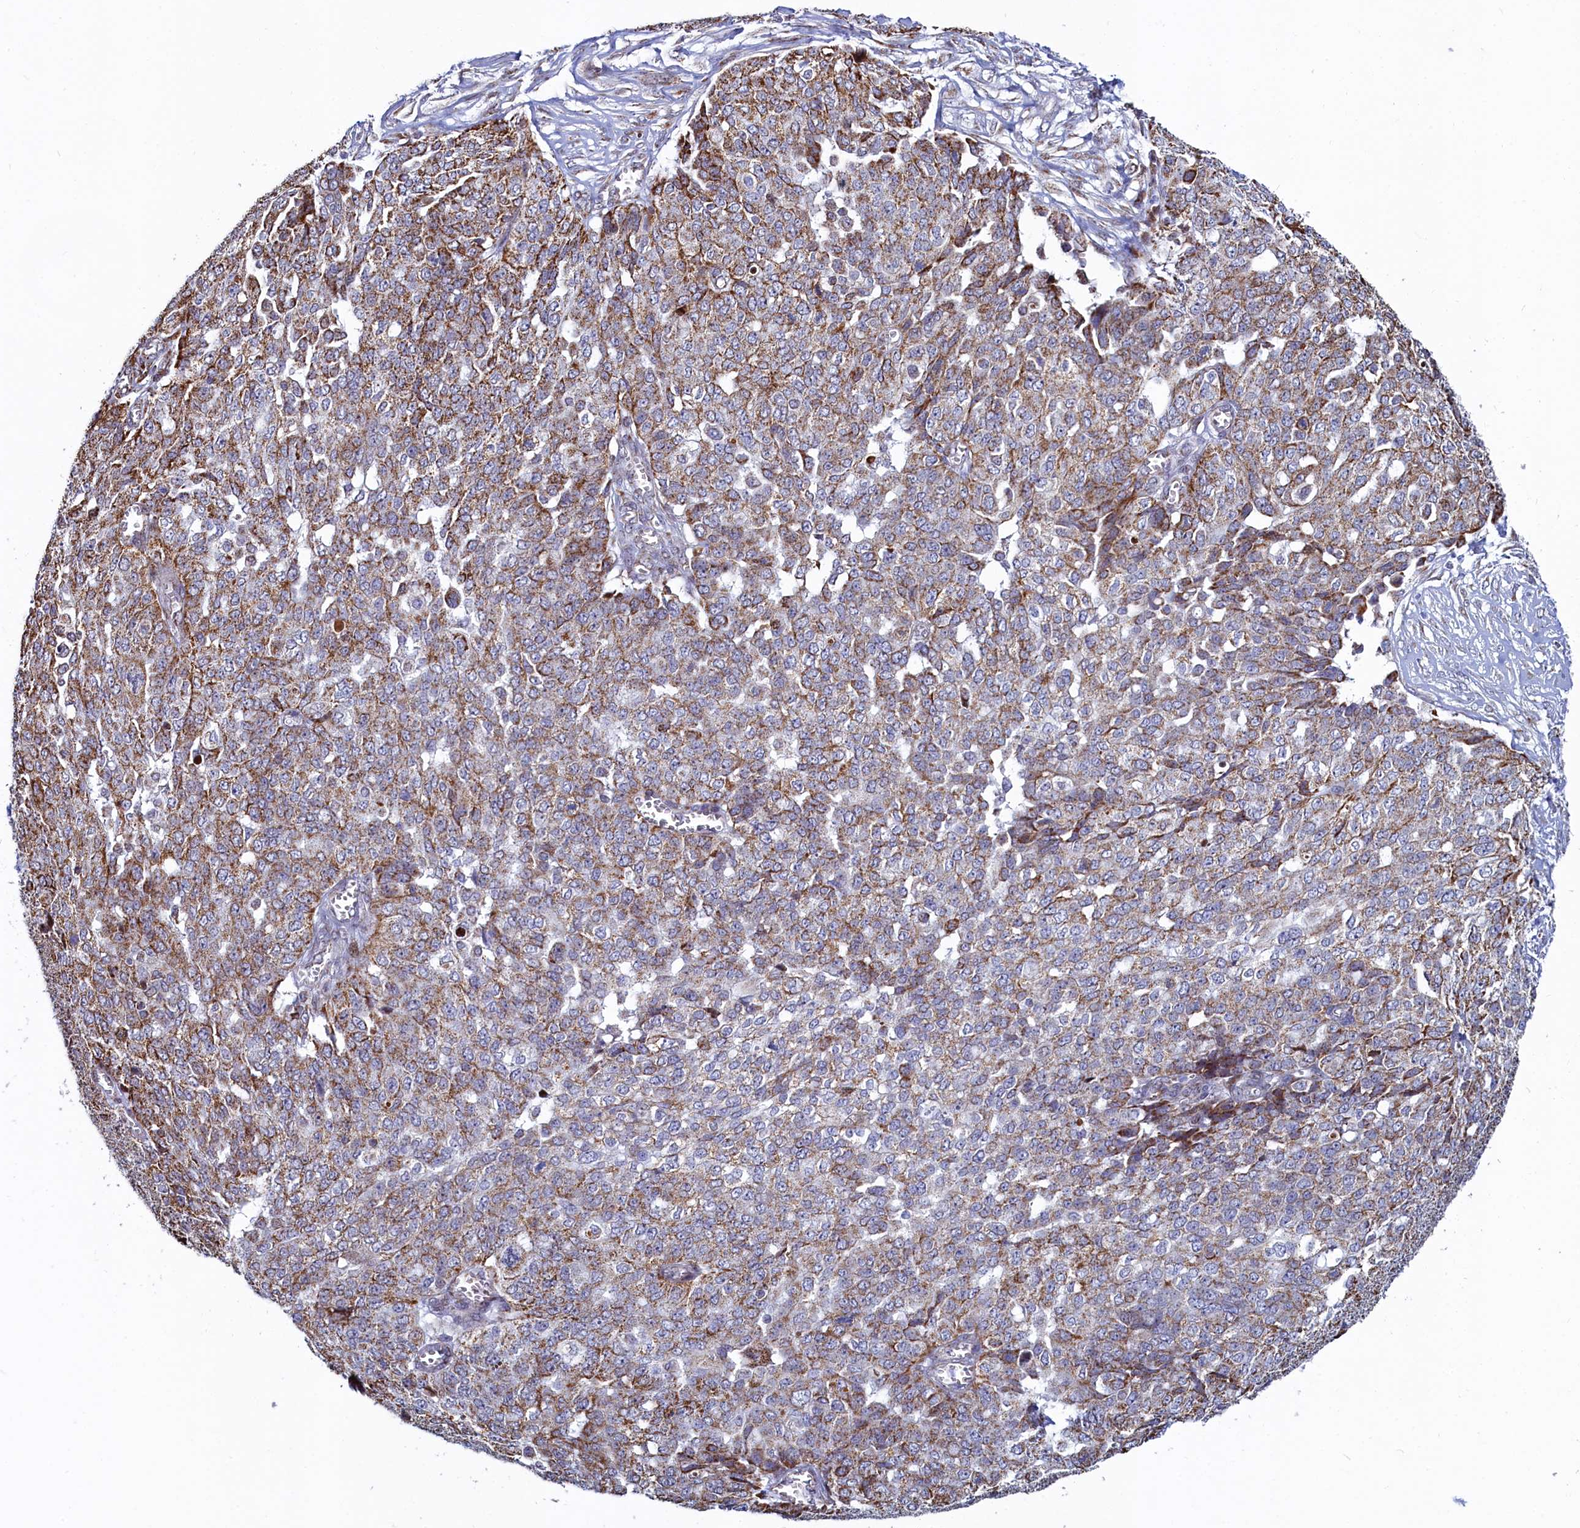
{"staining": {"intensity": "moderate", "quantity": ">75%", "location": "cytoplasmic/membranous"}, "tissue": "ovarian cancer", "cell_type": "Tumor cells", "image_type": "cancer", "snomed": [{"axis": "morphology", "description": "Cystadenocarcinoma, serous, NOS"}, {"axis": "topography", "description": "Soft tissue"}, {"axis": "topography", "description": "Ovary"}], "caption": "DAB (3,3'-diaminobenzidine) immunohistochemical staining of serous cystadenocarcinoma (ovarian) demonstrates moderate cytoplasmic/membranous protein positivity in about >75% of tumor cells.", "gene": "HDGFL3", "patient": {"sex": "female", "age": 57}}